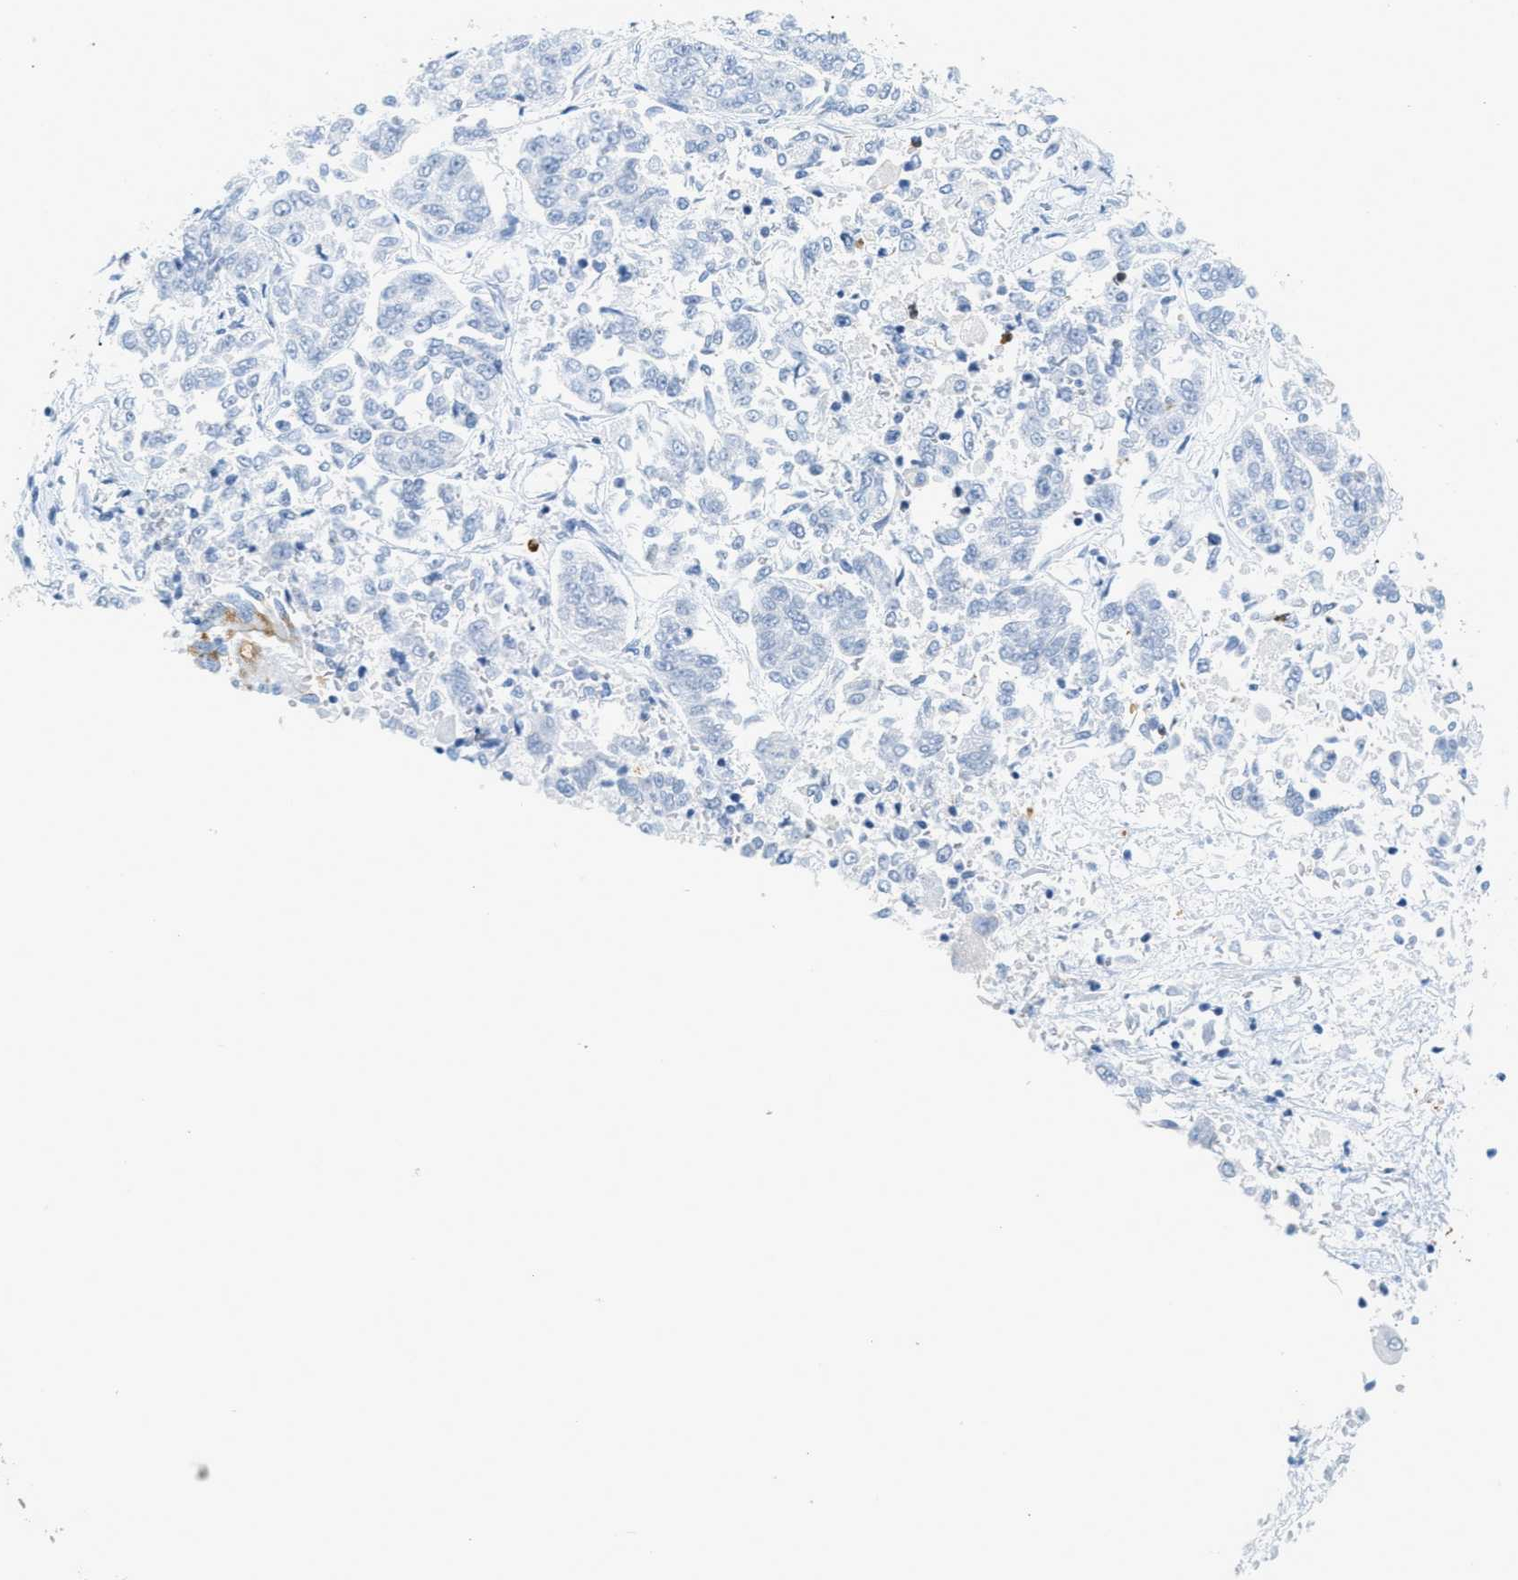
{"staining": {"intensity": "negative", "quantity": "none", "location": "none"}, "tissue": "lung cancer", "cell_type": "Tumor cells", "image_type": "cancer", "snomed": [{"axis": "morphology", "description": "Adenocarcinoma, NOS"}, {"axis": "topography", "description": "Lung"}], "caption": "This image is of adenocarcinoma (lung) stained with immunohistochemistry to label a protein in brown with the nuclei are counter-stained blue. There is no positivity in tumor cells. The staining is performed using DAB (3,3'-diaminobenzidine) brown chromogen with nuclei counter-stained in using hematoxylin.", "gene": "LCN2", "patient": {"sex": "male", "age": 84}}